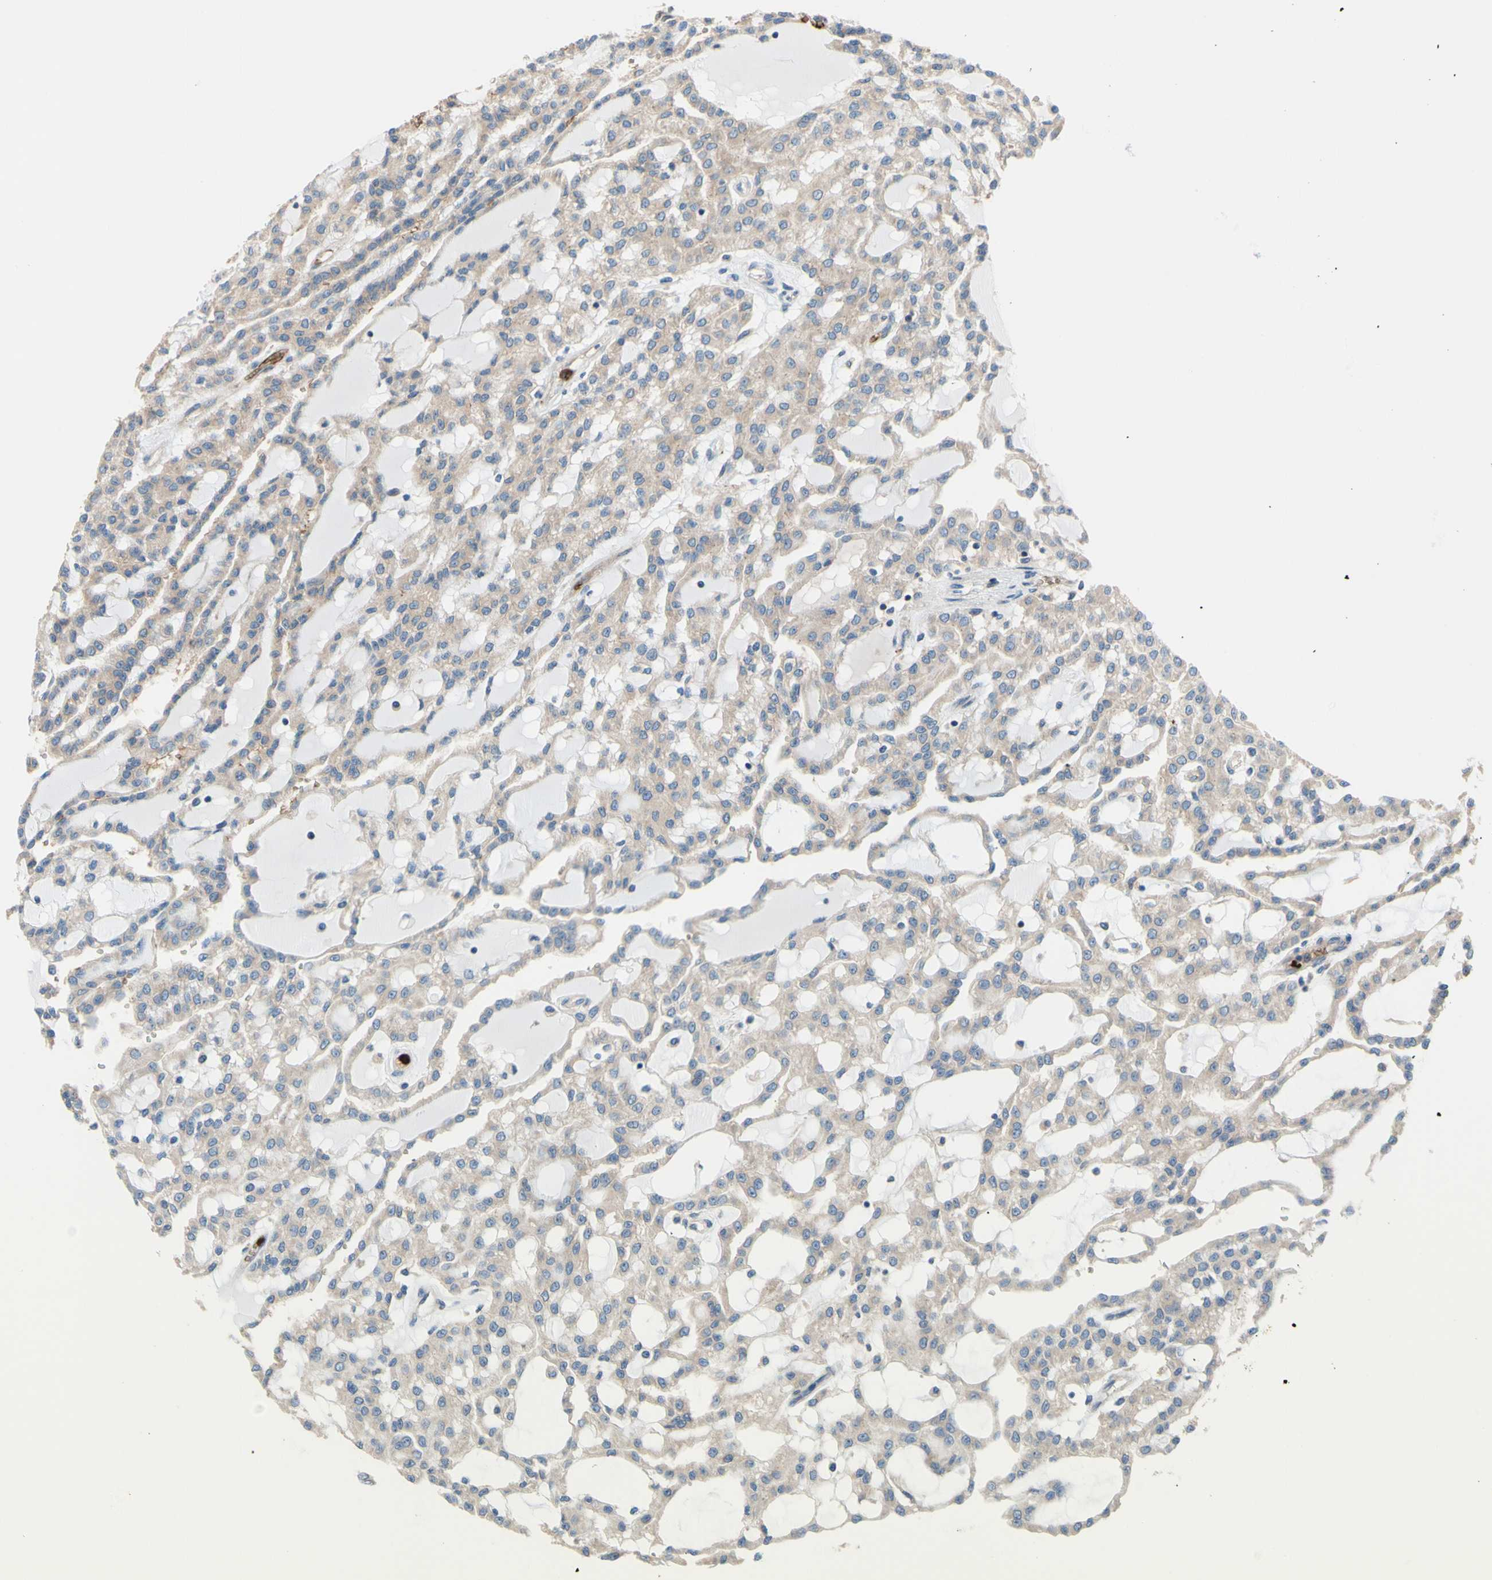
{"staining": {"intensity": "weak", "quantity": ">75%", "location": "cytoplasmic/membranous"}, "tissue": "renal cancer", "cell_type": "Tumor cells", "image_type": "cancer", "snomed": [{"axis": "morphology", "description": "Adenocarcinoma, NOS"}, {"axis": "topography", "description": "Kidney"}], "caption": "A low amount of weak cytoplasmic/membranous expression is appreciated in about >75% of tumor cells in renal adenocarcinoma tissue.", "gene": "USP9X", "patient": {"sex": "male", "age": 63}}